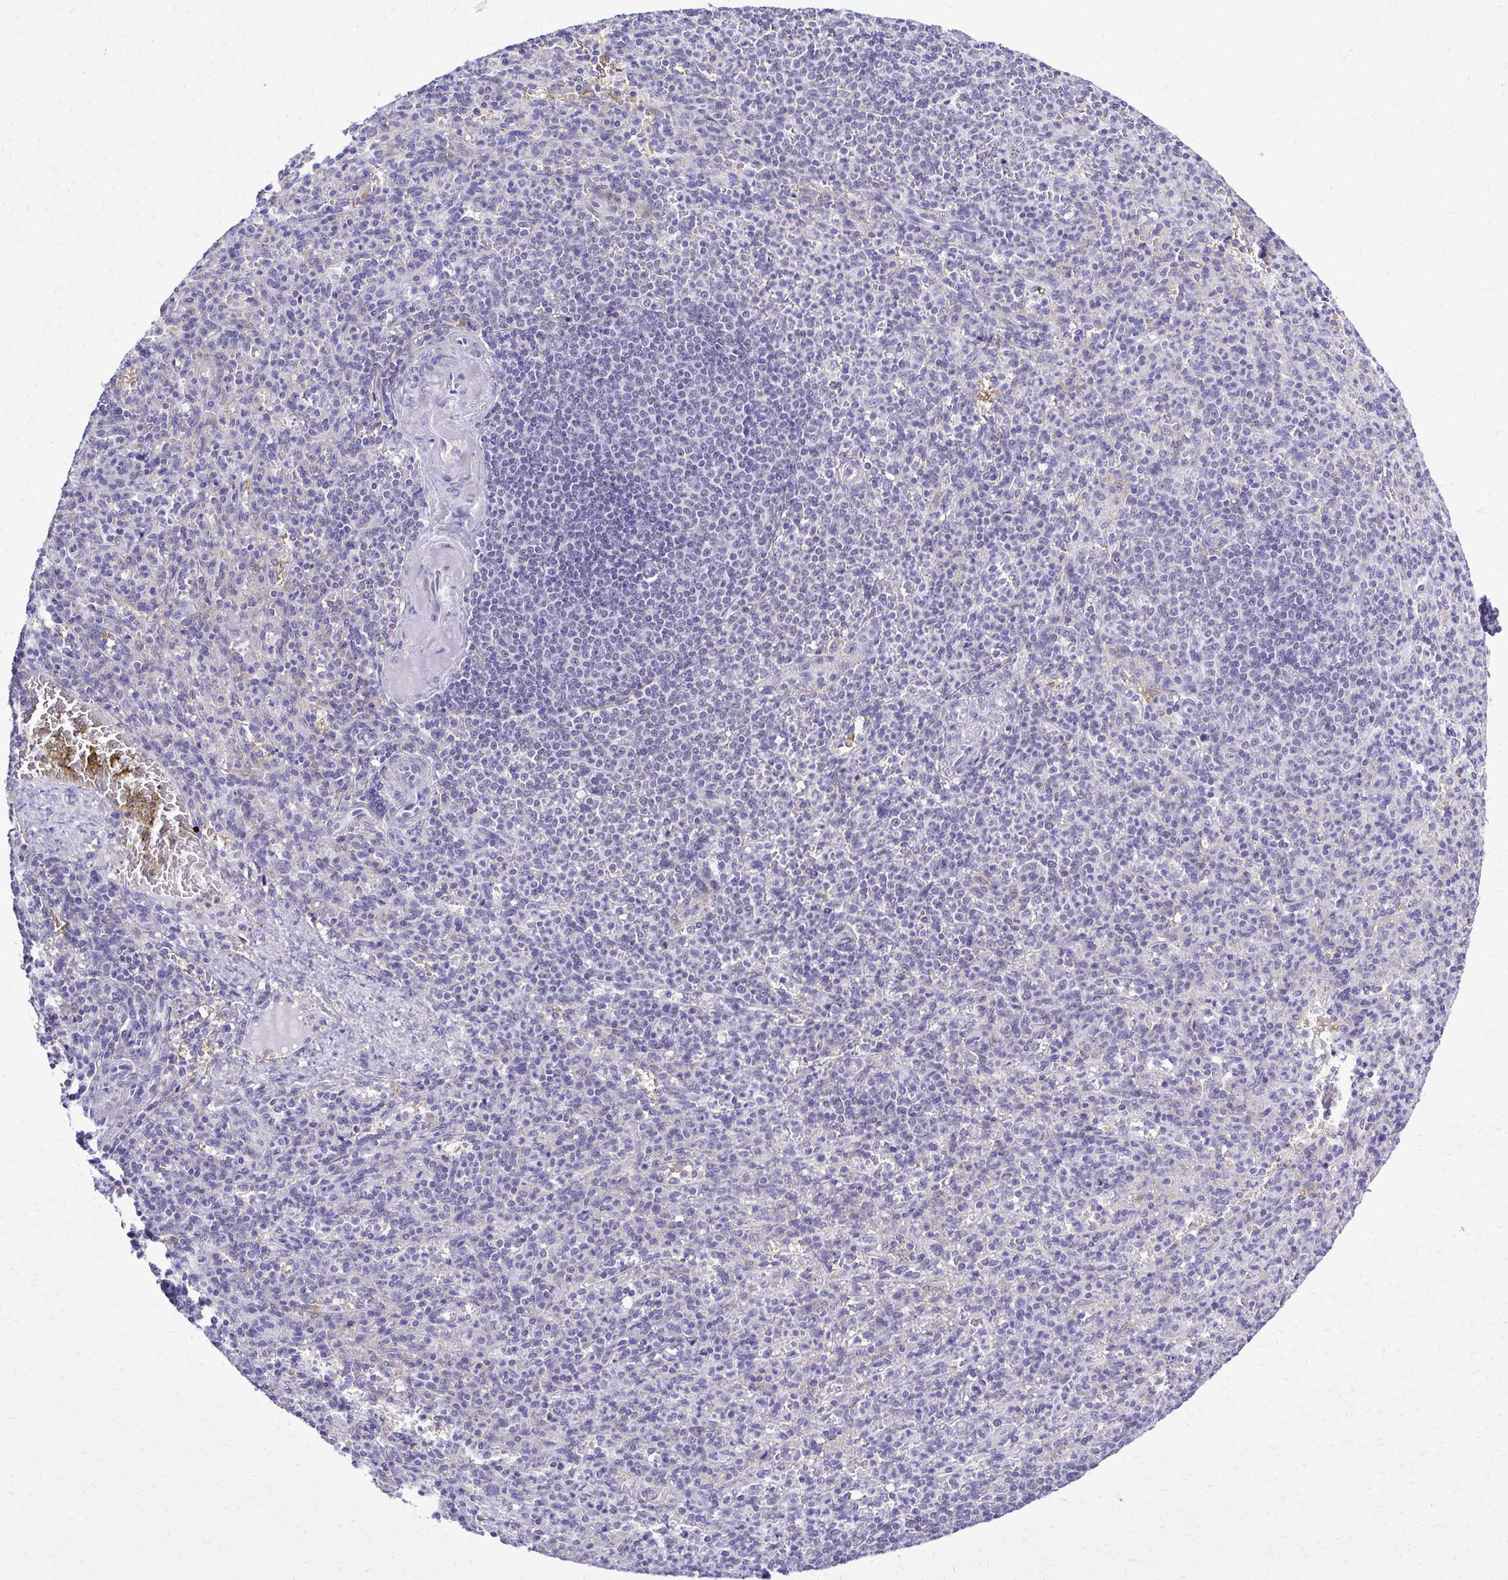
{"staining": {"intensity": "negative", "quantity": "none", "location": "none"}, "tissue": "spleen", "cell_type": "Cells in red pulp", "image_type": "normal", "snomed": [{"axis": "morphology", "description": "Normal tissue, NOS"}, {"axis": "topography", "description": "Spleen"}], "caption": "The photomicrograph demonstrates no significant staining in cells in red pulp of spleen.", "gene": "RASL11B", "patient": {"sex": "female", "age": 74}}